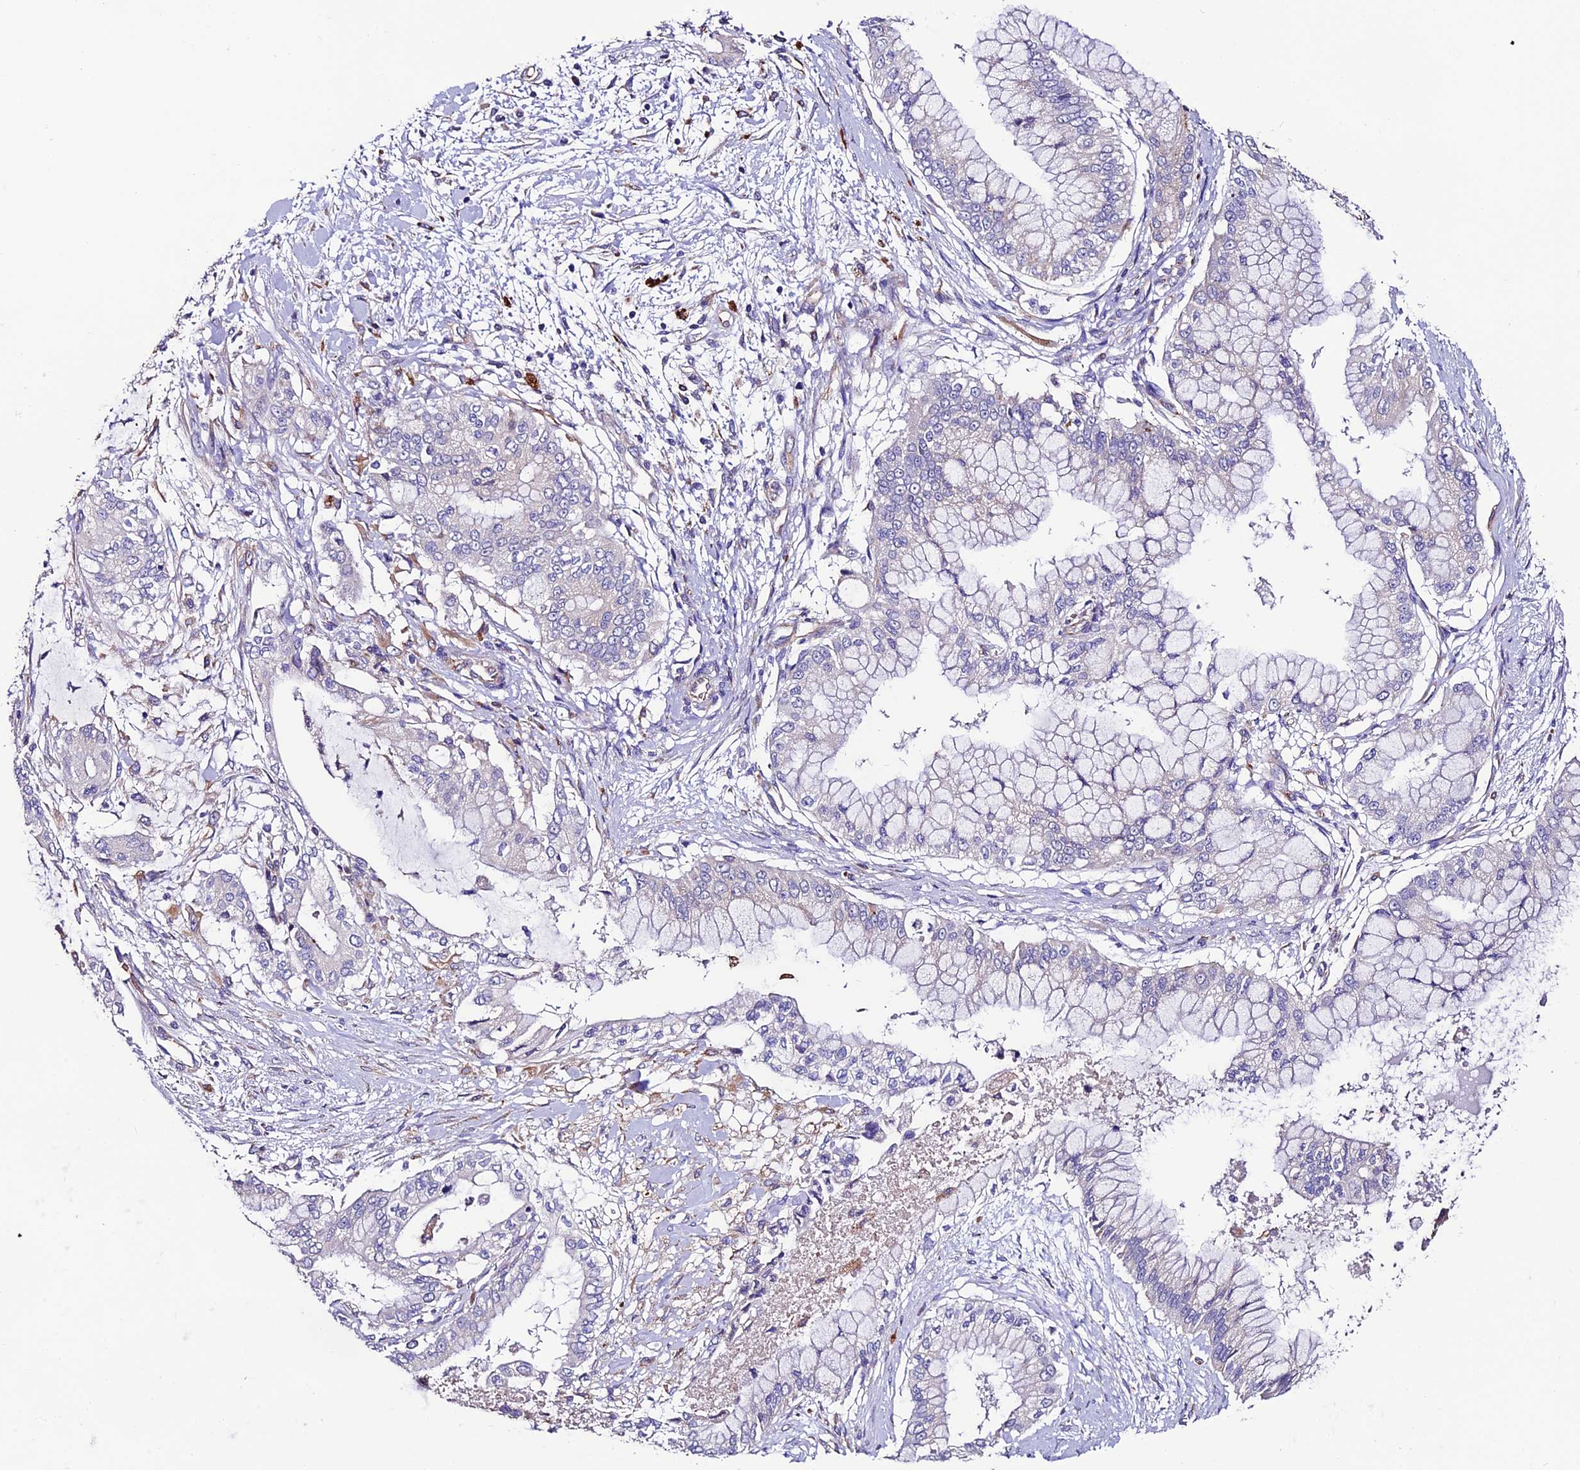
{"staining": {"intensity": "negative", "quantity": "none", "location": "none"}, "tissue": "pancreatic cancer", "cell_type": "Tumor cells", "image_type": "cancer", "snomed": [{"axis": "morphology", "description": "Adenocarcinoma, NOS"}, {"axis": "topography", "description": "Pancreas"}], "caption": "High magnification brightfield microscopy of pancreatic adenocarcinoma stained with DAB (3,3'-diaminobenzidine) (brown) and counterstained with hematoxylin (blue): tumor cells show no significant expression.", "gene": "CLN5", "patient": {"sex": "male", "age": 46}}